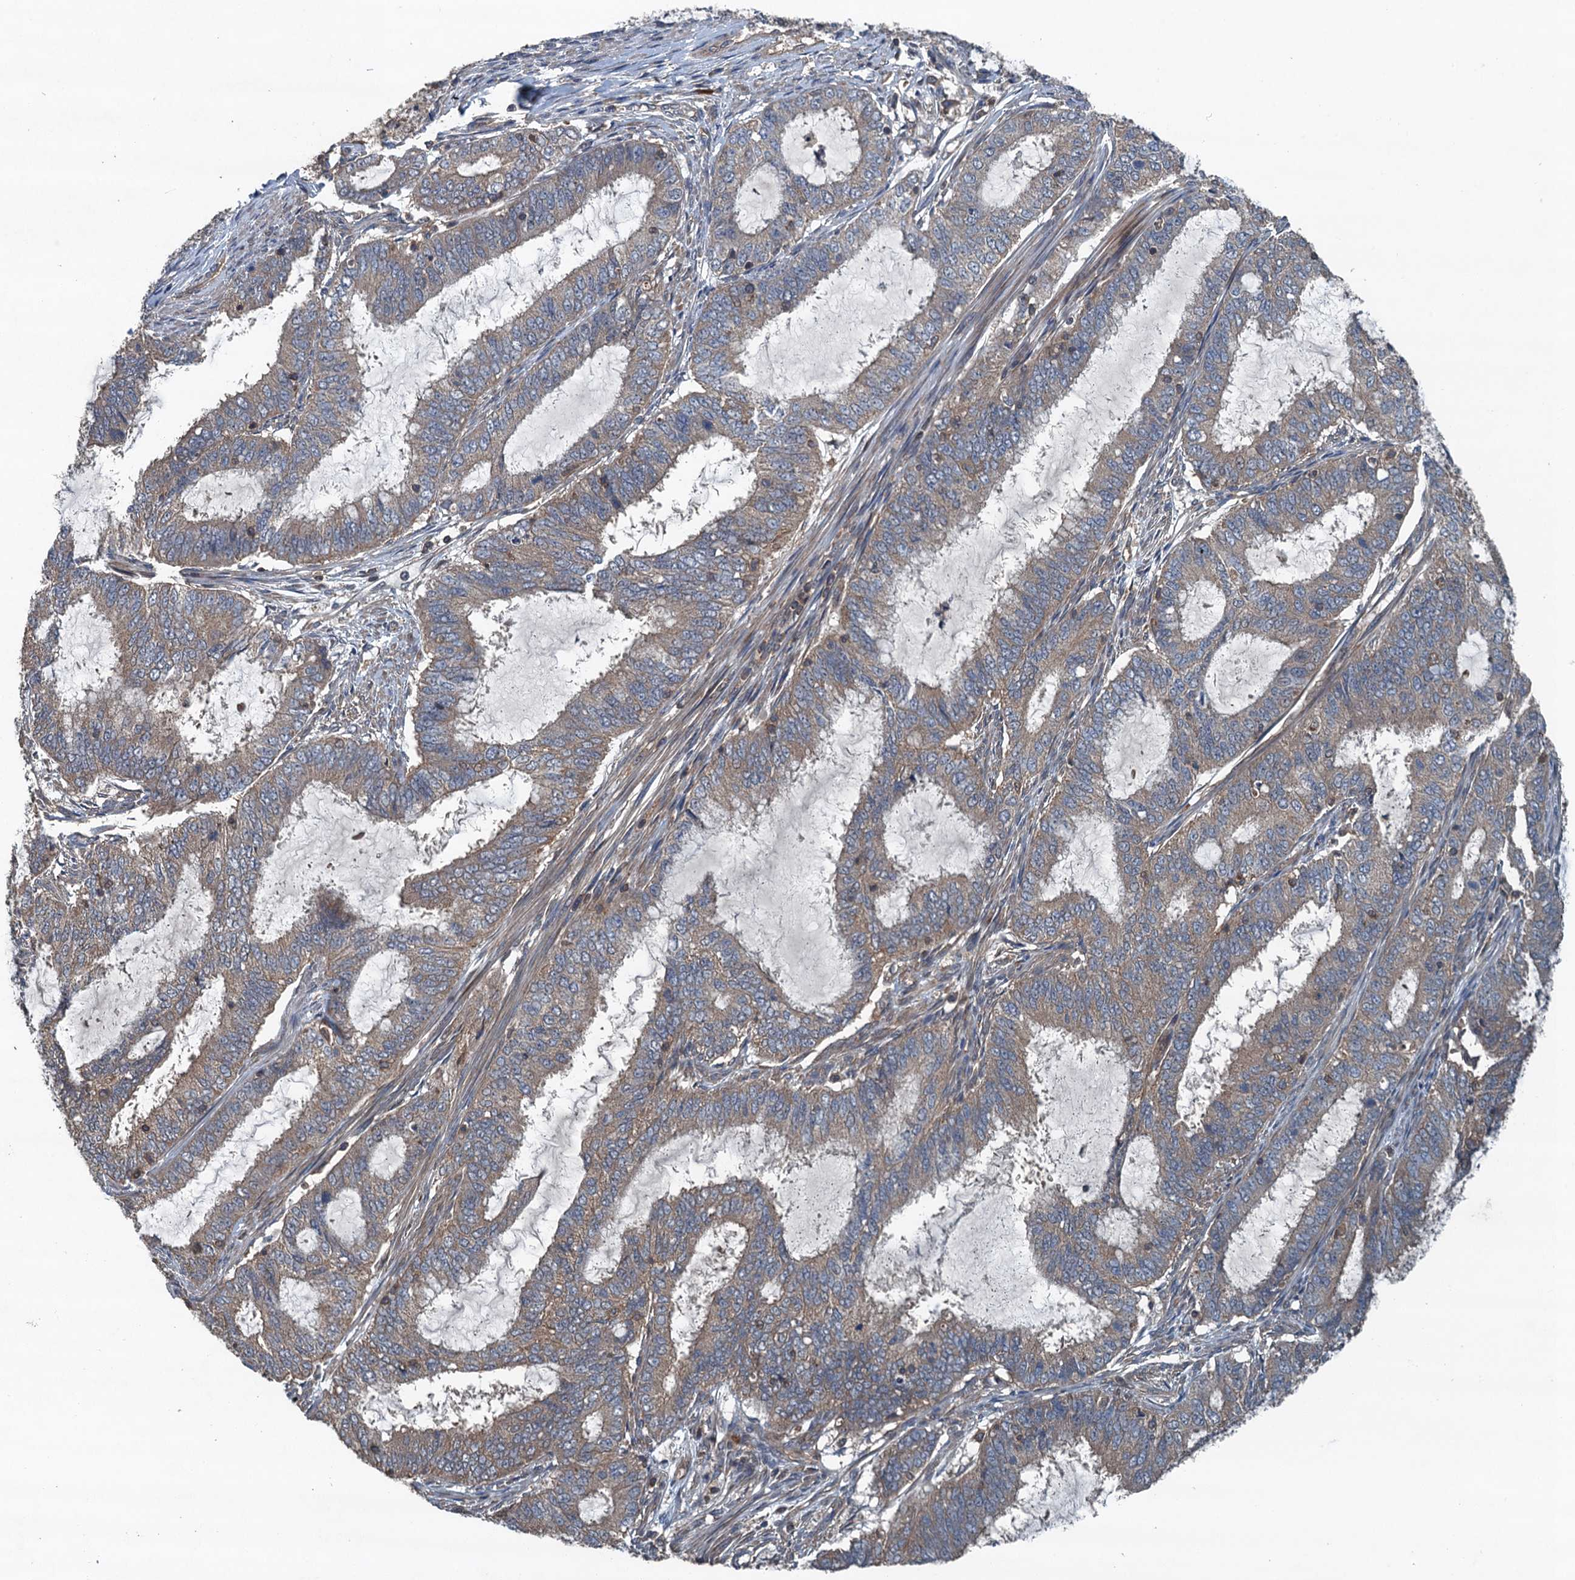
{"staining": {"intensity": "weak", "quantity": "25%-75%", "location": "cytoplasmic/membranous"}, "tissue": "endometrial cancer", "cell_type": "Tumor cells", "image_type": "cancer", "snomed": [{"axis": "morphology", "description": "Adenocarcinoma, NOS"}, {"axis": "topography", "description": "Endometrium"}], "caption": "Weak cytoplasmic/membranous expression is appreciated in about 25%-75% of tumor cells in endometrial cancer. (Stains: DAB in brown, nuclei in blue, Microscopy: brightfield microscopy at high magnification).", "gene": "BORCS5", "patient": {"sex": "female", "age": 51}}